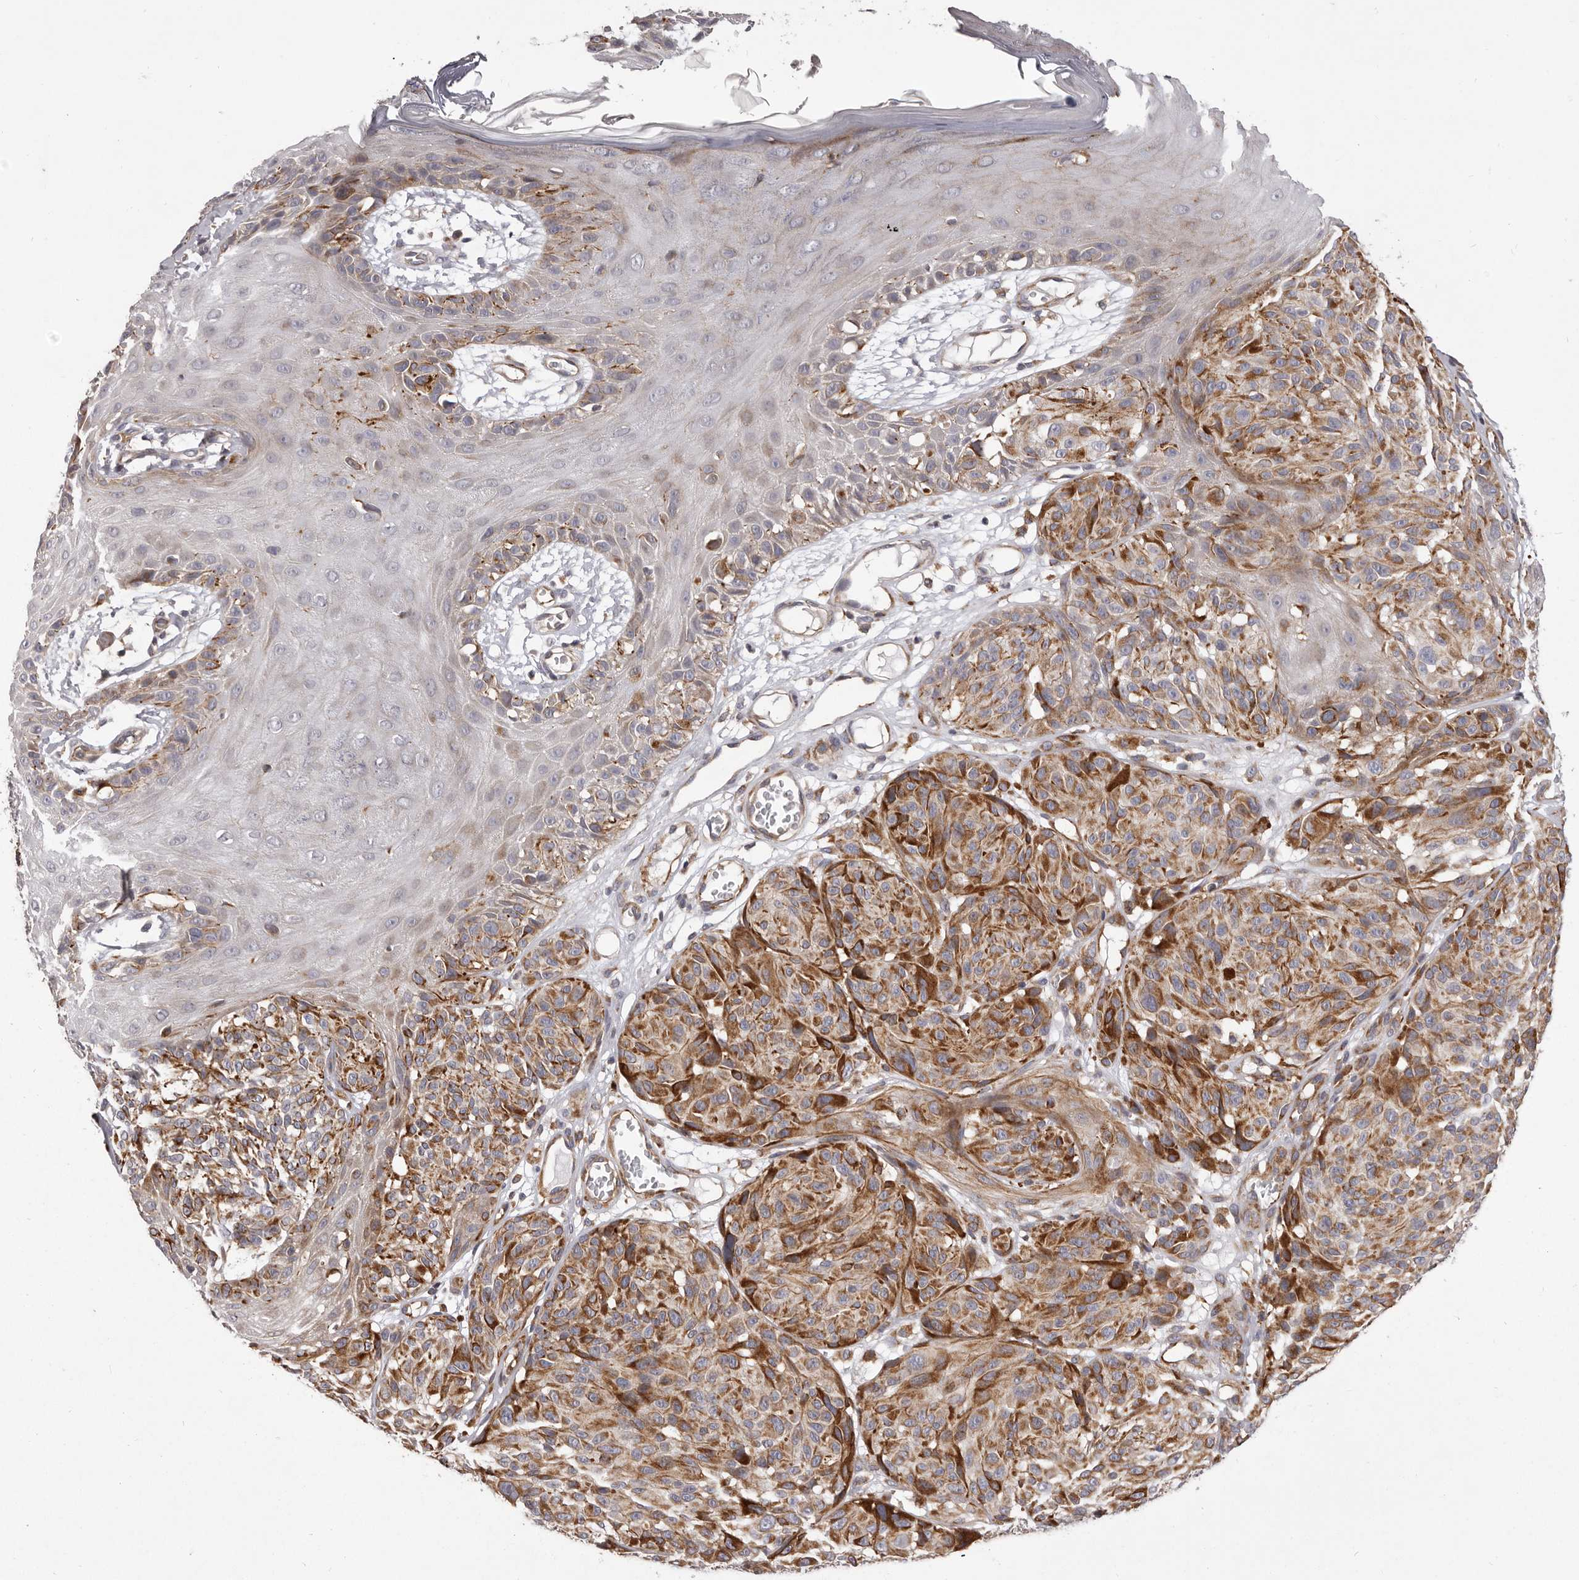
{"staining": {"intensity": "moderate", "quantity": ">75%", "location": "cytoplasmic/membranous"}, "tissue": "melanoma", "cell_type": "Tumor cells", "image_type": "cancer", "snomed": [{"axis": "morphology", "description": "Malignant melanoma, NOS"}, {"axis": "topography", "description": "Skin"}], "caption": "The micrograph demonstrates staining of melanoma, revealing moderate cytoplasmic/membranous protein staining (brown color) within tumor cells. The staining was performed using DAB, with brown indicating positive protein expression. Nuclei are stained blue with hematoxylin.", "gene": "ALPK1", "patient": {"sex": "male", "age": 83}}